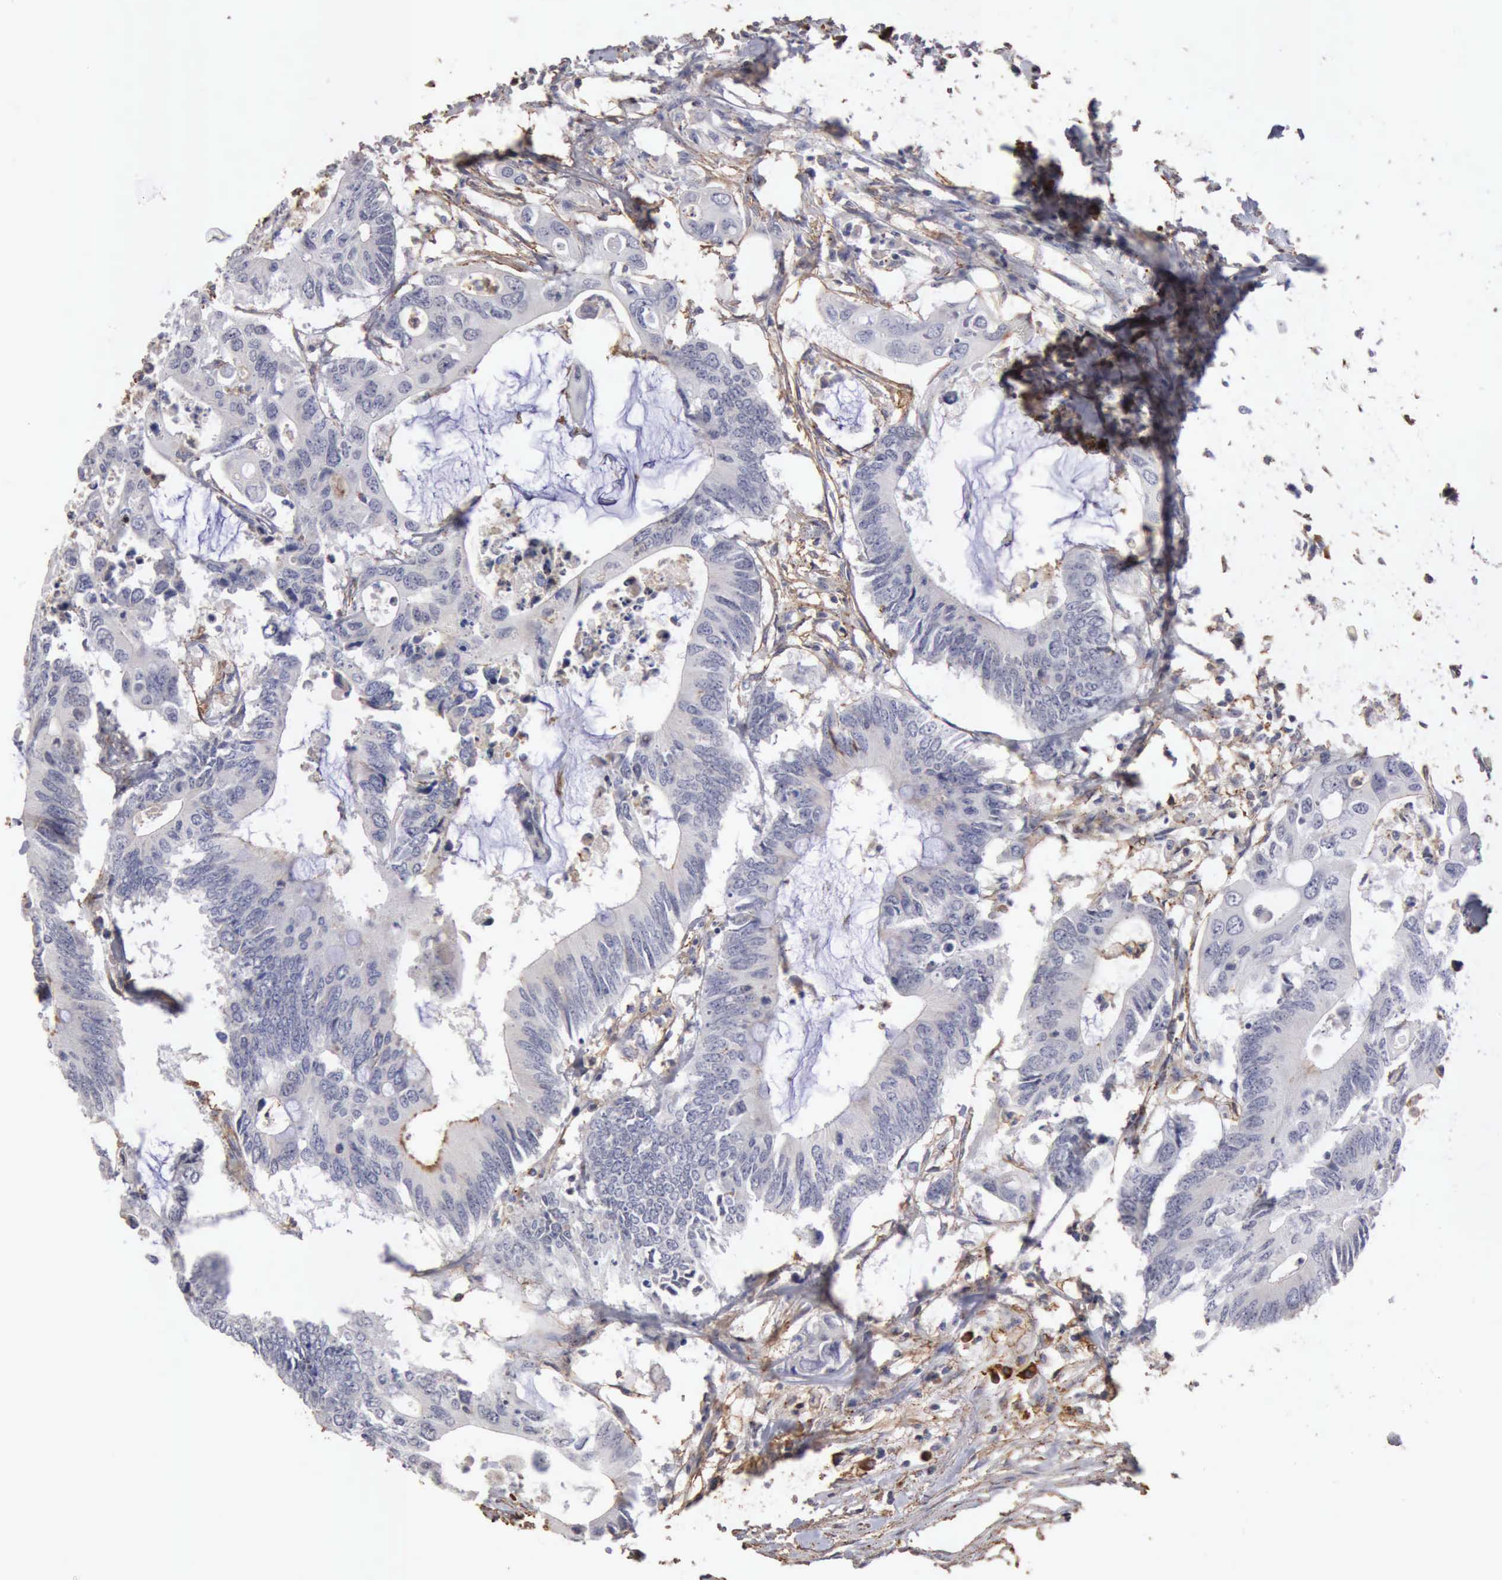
{"staining": {"intensity": "negative", "quantity": "none", "location": "none"}, "tissue": "colorectal cancer", "cell_type": "Tumor cells", "image_type": "cancer", "snomed": [{"axis": "morphology", "description": "Adenocarcinoma, NOS"}, {"axis": "topography", "description": "Colon"}], "caption": "Tumor cells show no significant protein expression in colorectal adenocarcinoma.", "gene": "GPR101", "patient": {"sex": "male", "age": 71}}